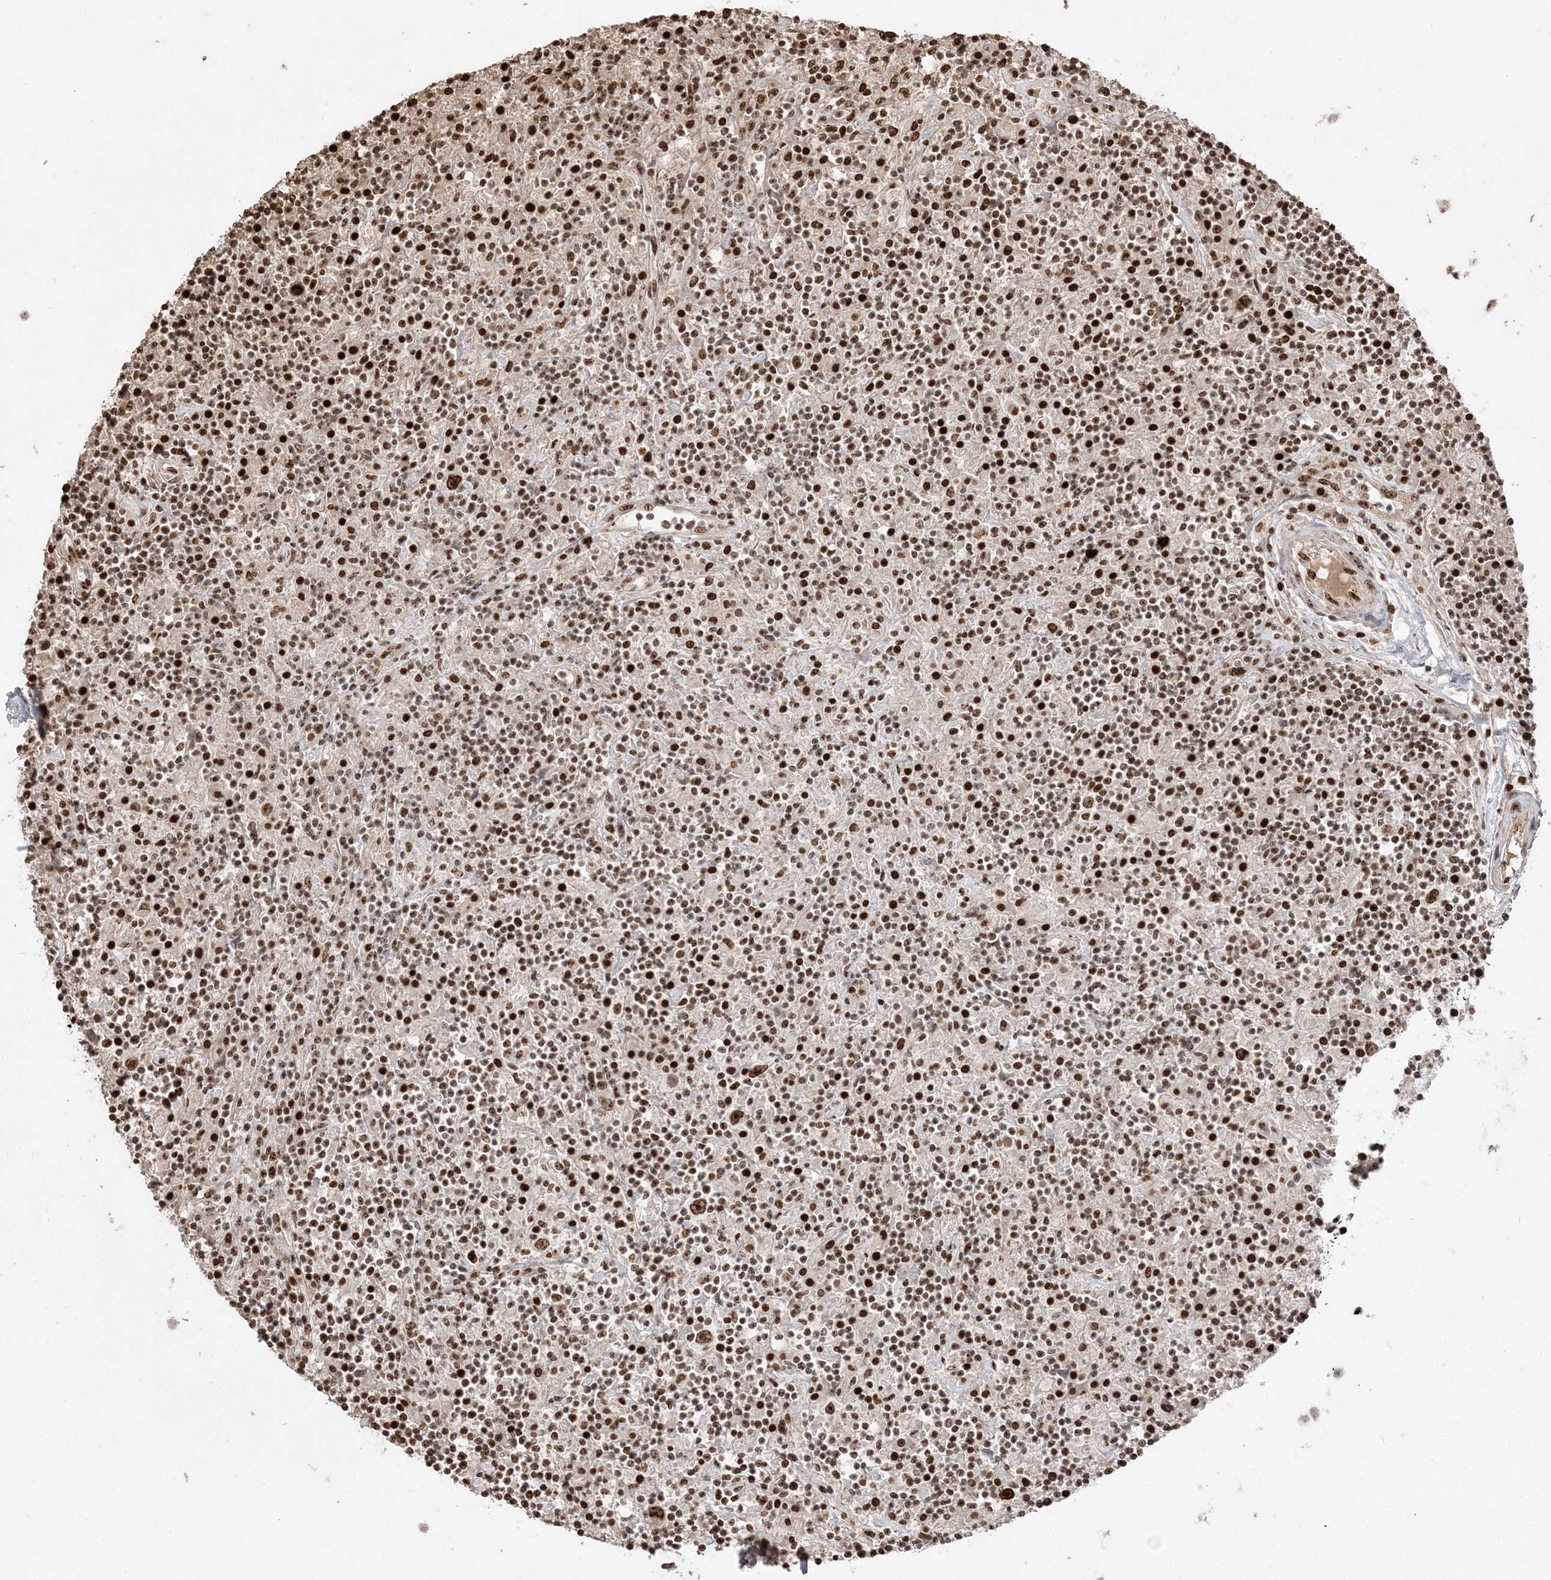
{"staining": {"intensity": "moderate", "quantity": ">75%", "location": "nuclear"}, "tissue": "lymphoma", "cell_type": "Tumor cells", "image_type": "cancer", "snomed": [{"axis": "morphology", "description": "Hodgkin's disease, NOS"}, {"axis": "topography", "description": "Lymph node"}], "caption": "This is an image of immunohistochemistry (IHC) staining of Hodgkin's disease, which shows moderate positivity in the nuclear of tumor cells.", "gene": "RBM17", "patient": {"sex": "male", "age": 70}}